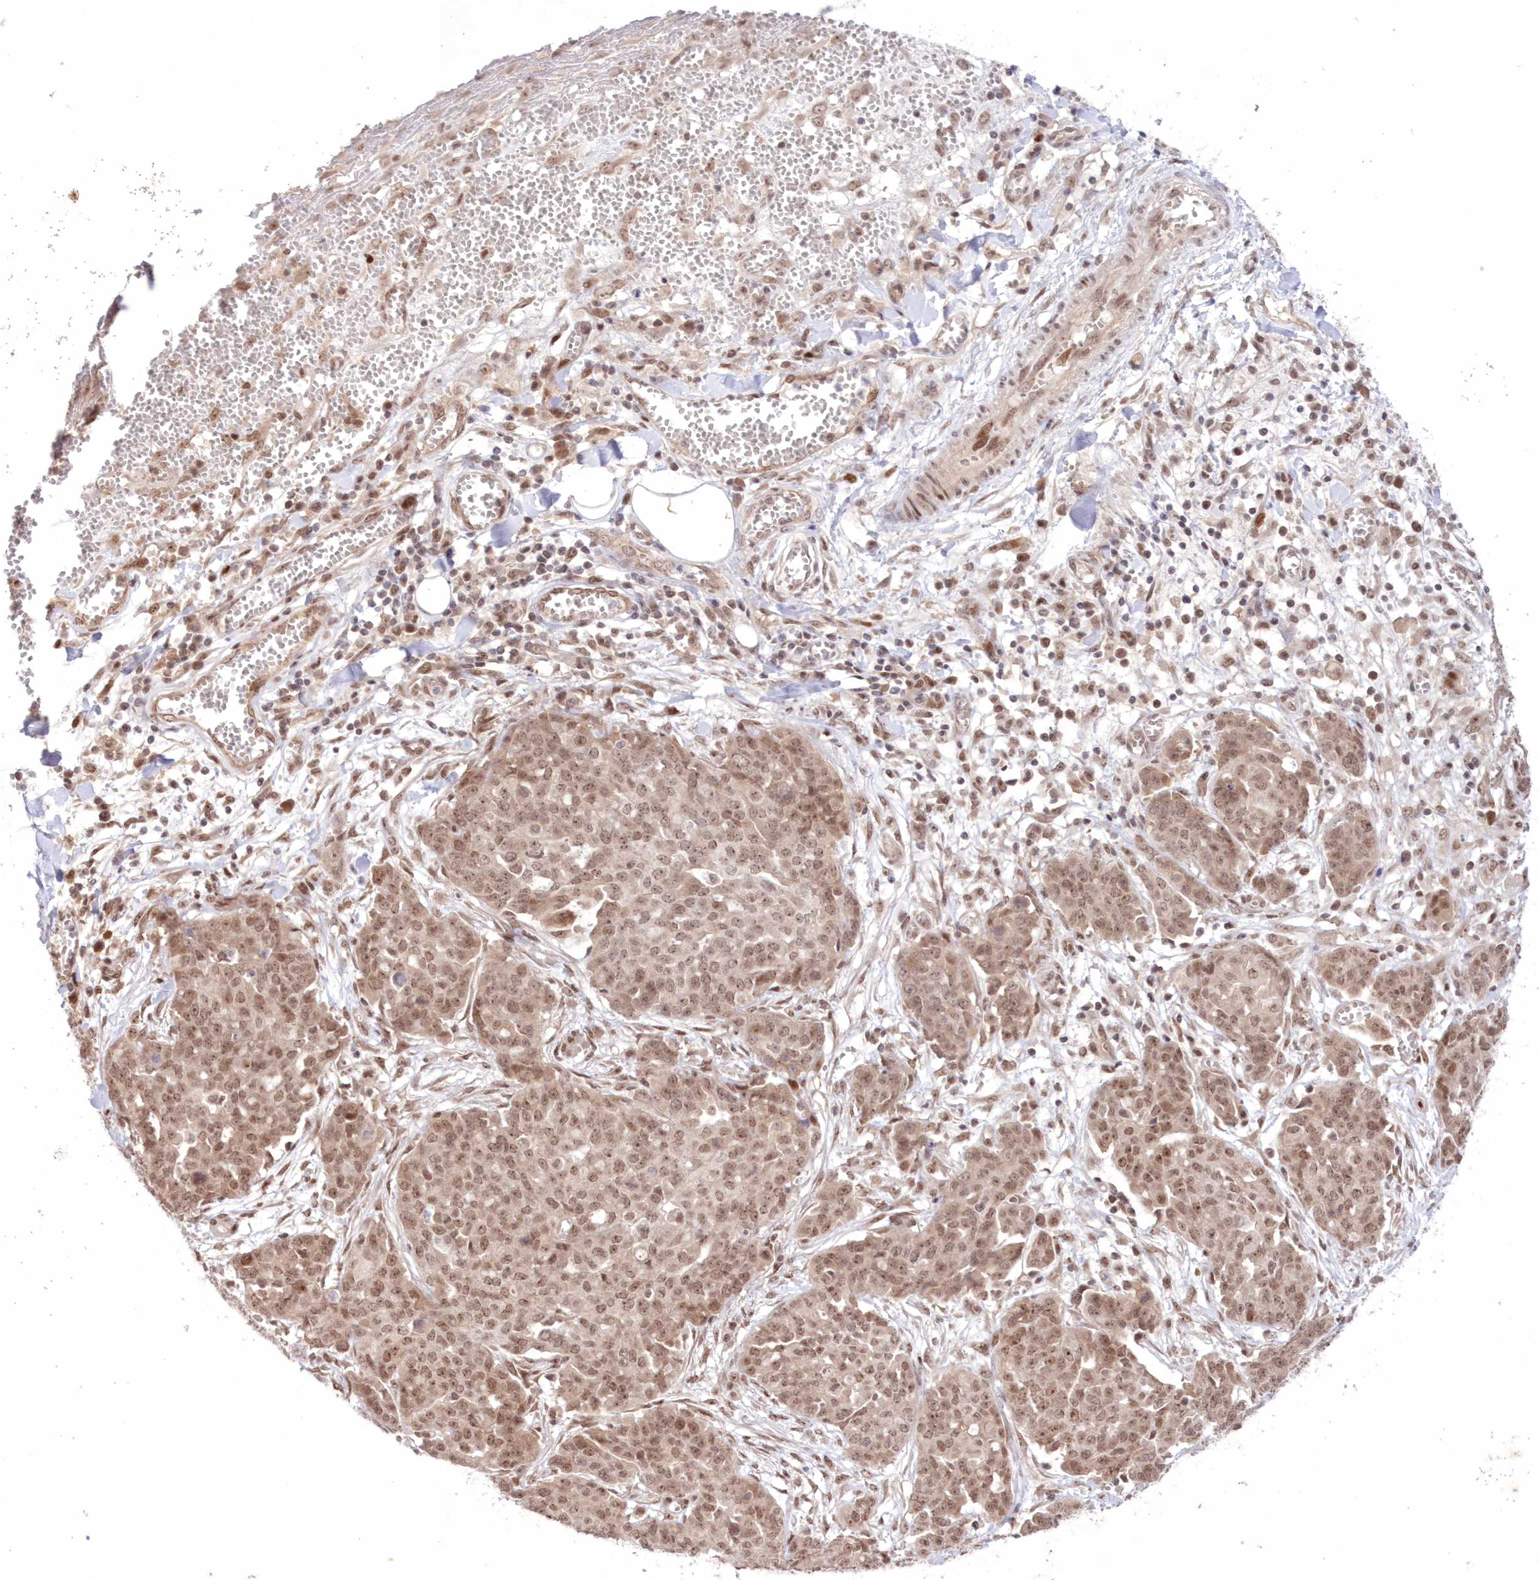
{"staining": {"intensity": "moderate", "quantity": ">75%", "location": "nuclear"}, "tissue": "ovarian cancer", "cell_type": "Tumor cells", "image_type": "cancer", "snomed": [{"axis": "morphology", "description": "Cystadenocarcinoma, serous, NOS"}, {"axis": "topography", "description": "Soft tissue"}, {"axis": "topography", "description": "Ovary"}], "caption": "Moderate nuclear protein expression is present in about >75% of tumor cells in ovarian cancer (serous cystadenocarcinoma).", "gene": "NOA1", "patient": {"sex": "female", "age": 57}}